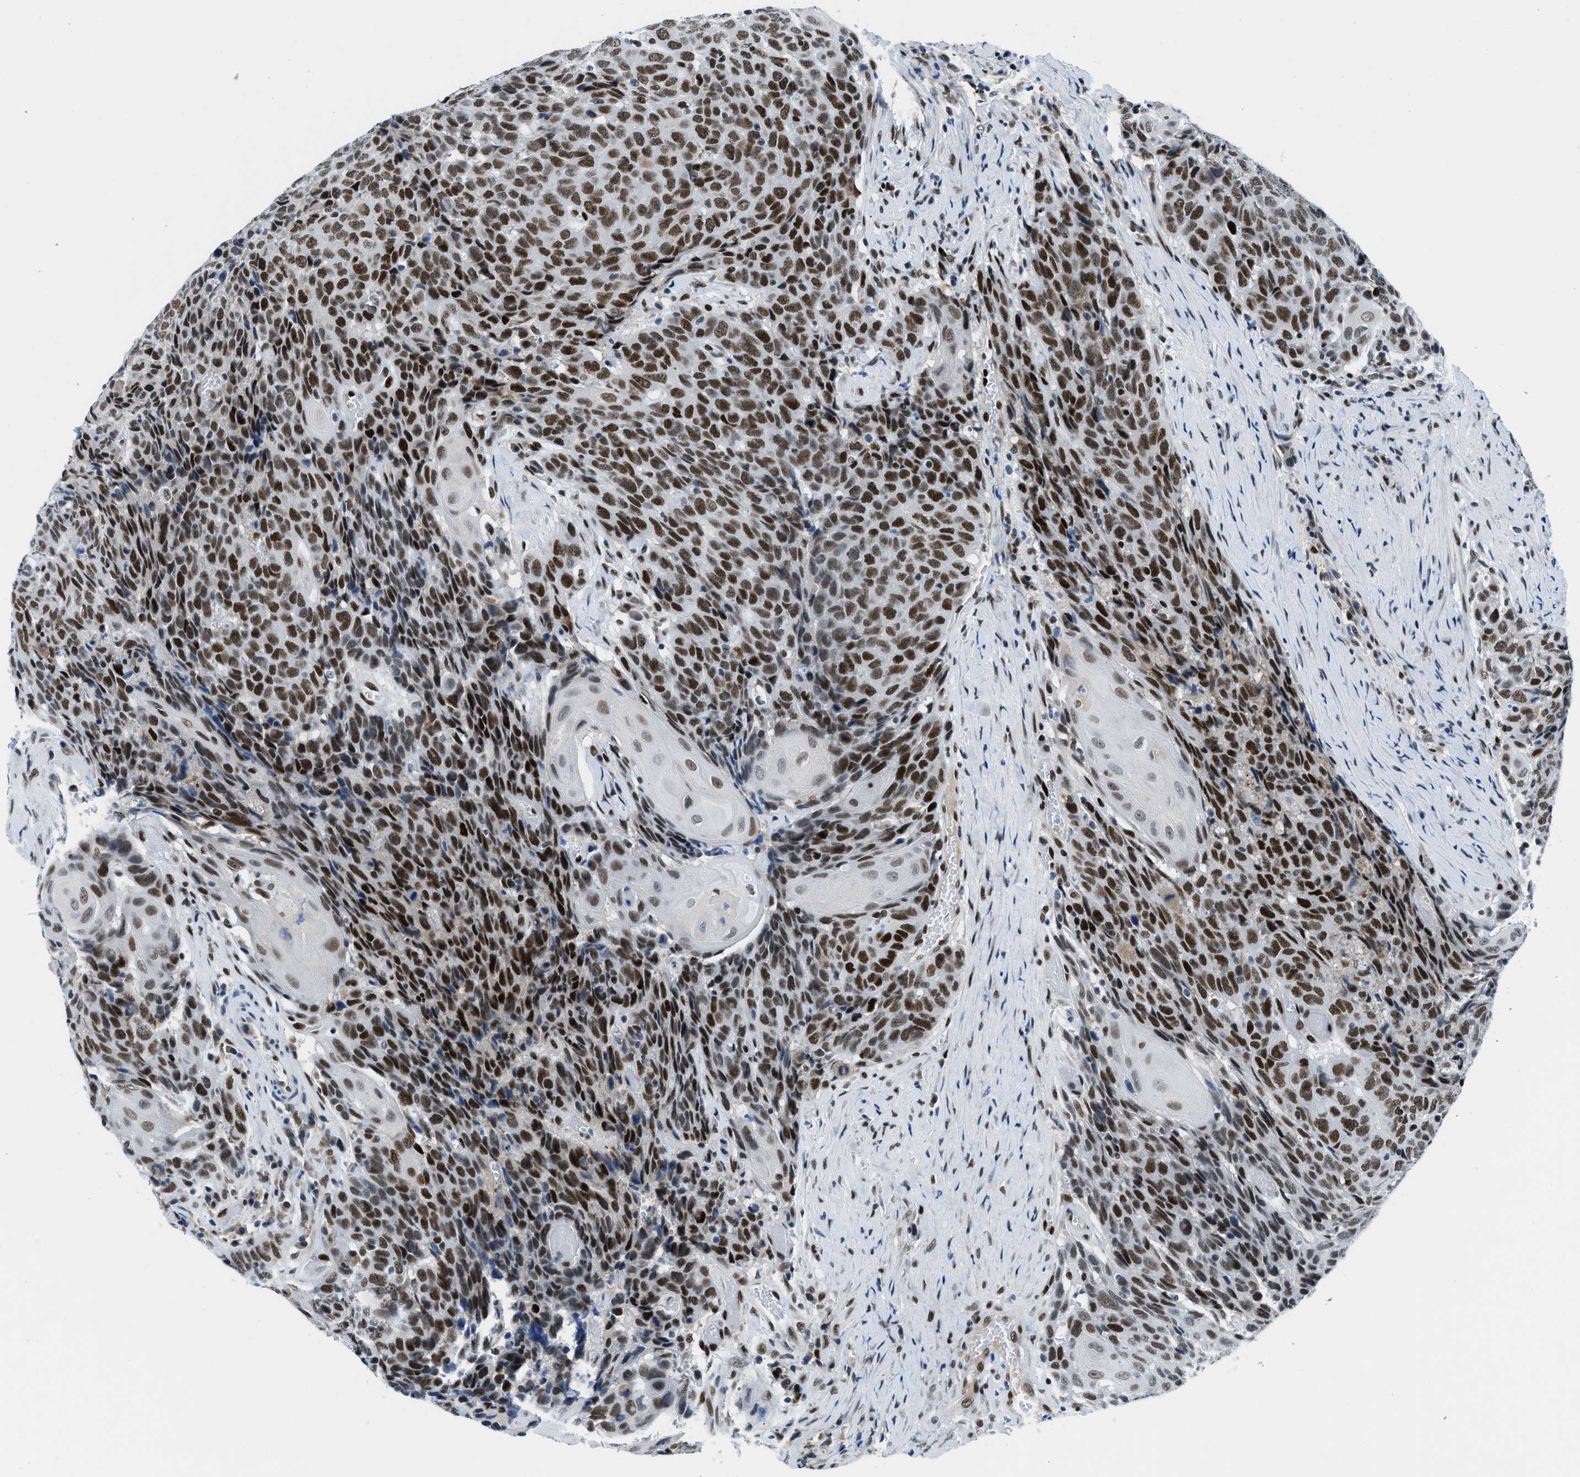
{"staining": {"intensity": "strong", "quantity": ">75%", "location": "nuclear"}, "tissue": "head and neck cancer", "cell_type": "Tumor cells", "image_type": "cancer", "snomed": [{"axis": "morphology", "description": "Squamous cell carcinoma, NOS"}, {"axis": "topography", "description": "Head-Neck"}], "caption": "This micrograph shows squamous cell carcinoma (head and neck) stained with immunohistochemistry (IHC) to label a protein in brown. The nuclear of tumor cells show strong positivity for the protein. Nuclei are counter-stained blue.", "gene": "SMARCAD1", "patient": {"sex": "male", "age": 66}}